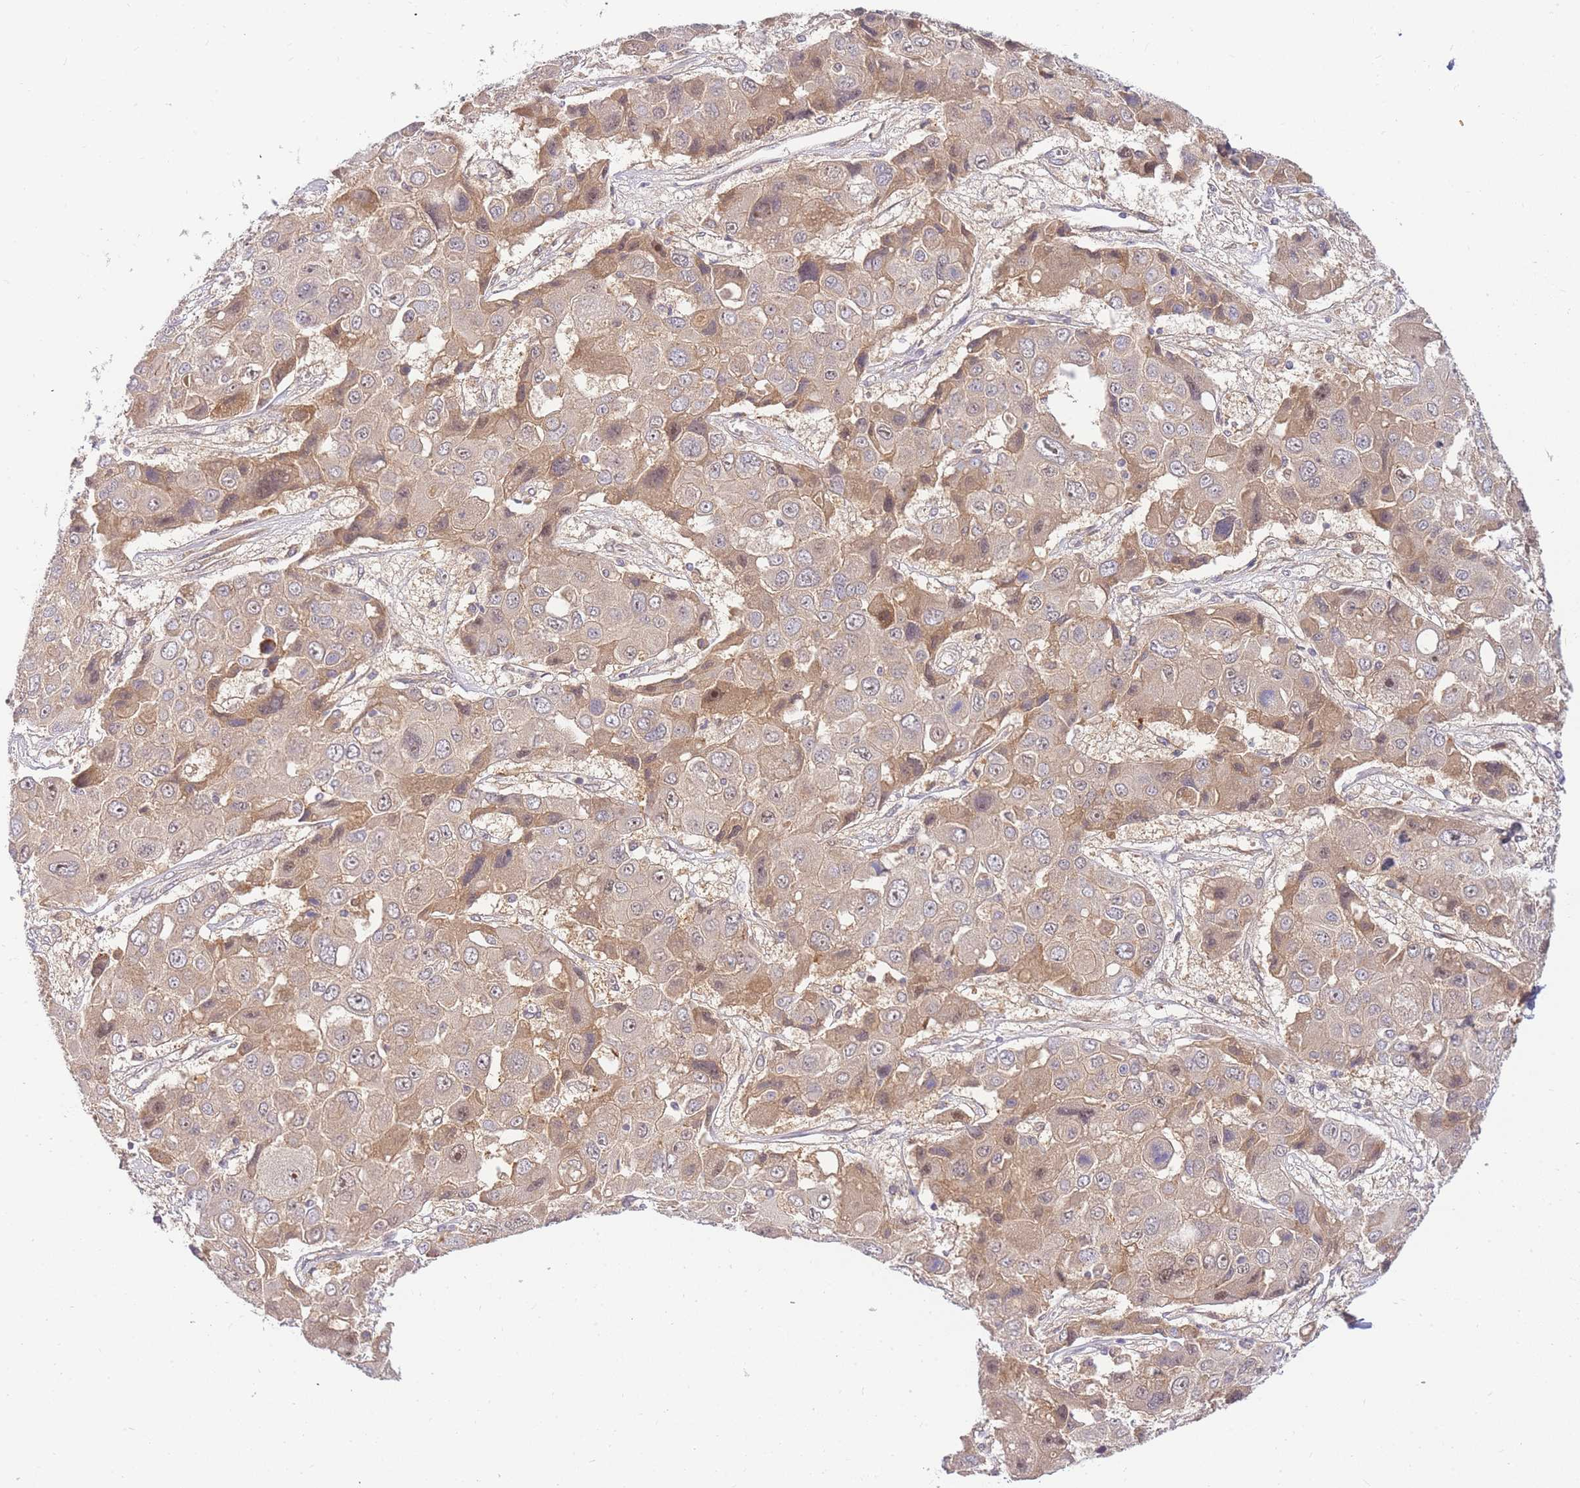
{"staining": {"intensity": "weak", "quantity": ">75%", "location": "cytoplasmic/membranous"}, "tissue": "liver cancer", "cell_type": "Tumor cells", "image_type": "cancer", "snomed": [{"axis": "morphology", "description": "Cholangiocarcinoma"}, {"axis": "topography", "description": "Liver"}], "caption": "Liver cancer stained with DAB immunohistochemistry (IHC) shows low levels of weak cytoplasmic/membranous positivity in about >75% of tumor cells. The staining was performed using DAB (3,3'-diaminobenzidine), with brown indicating positive protein expression. Nuclei are stained blue with hematoxylin.", "gene": "ZNF577", "patient": {"sex": "male", "age": 67}}